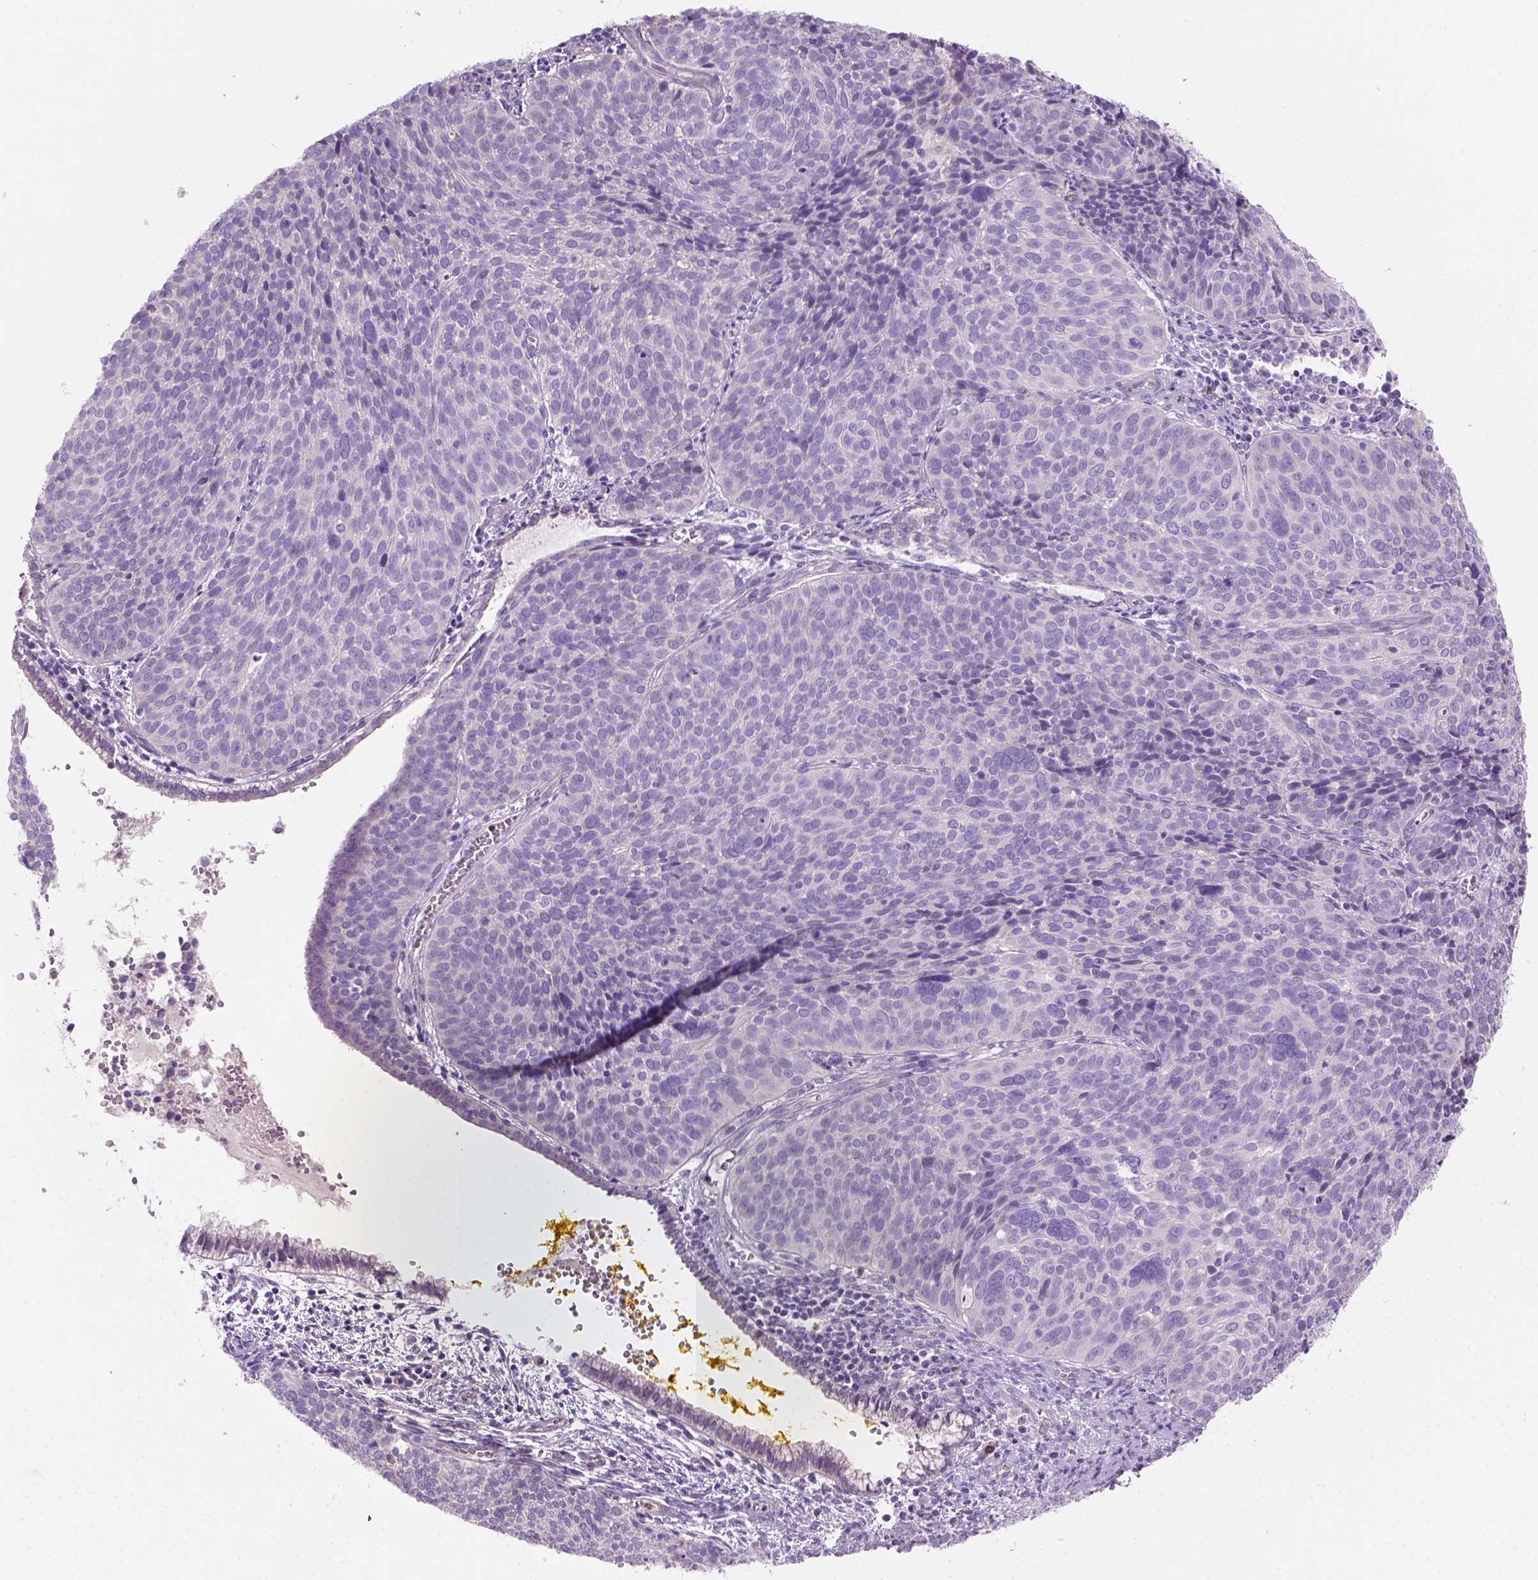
{"staining": {"intensity": "negative", "quantity": "none", "location": "none"}, "tissue": "cervical cancer", "cell_type": "Tumor cells", "image_type": "cancer", "snomed": [{"axis": "morphology", "description": "Squamous cell carcinoma, NOS"}, {"axis": "topography", "description": "Cervix"}], "caption": "This is a photomicrograph of immunohistochemistry (IHC) staining of squamous cell carcinoma (cervical), which shows no staining in tumor cells.", "gene": "CD84", "patient": {"sex": "female", "age": 39}}